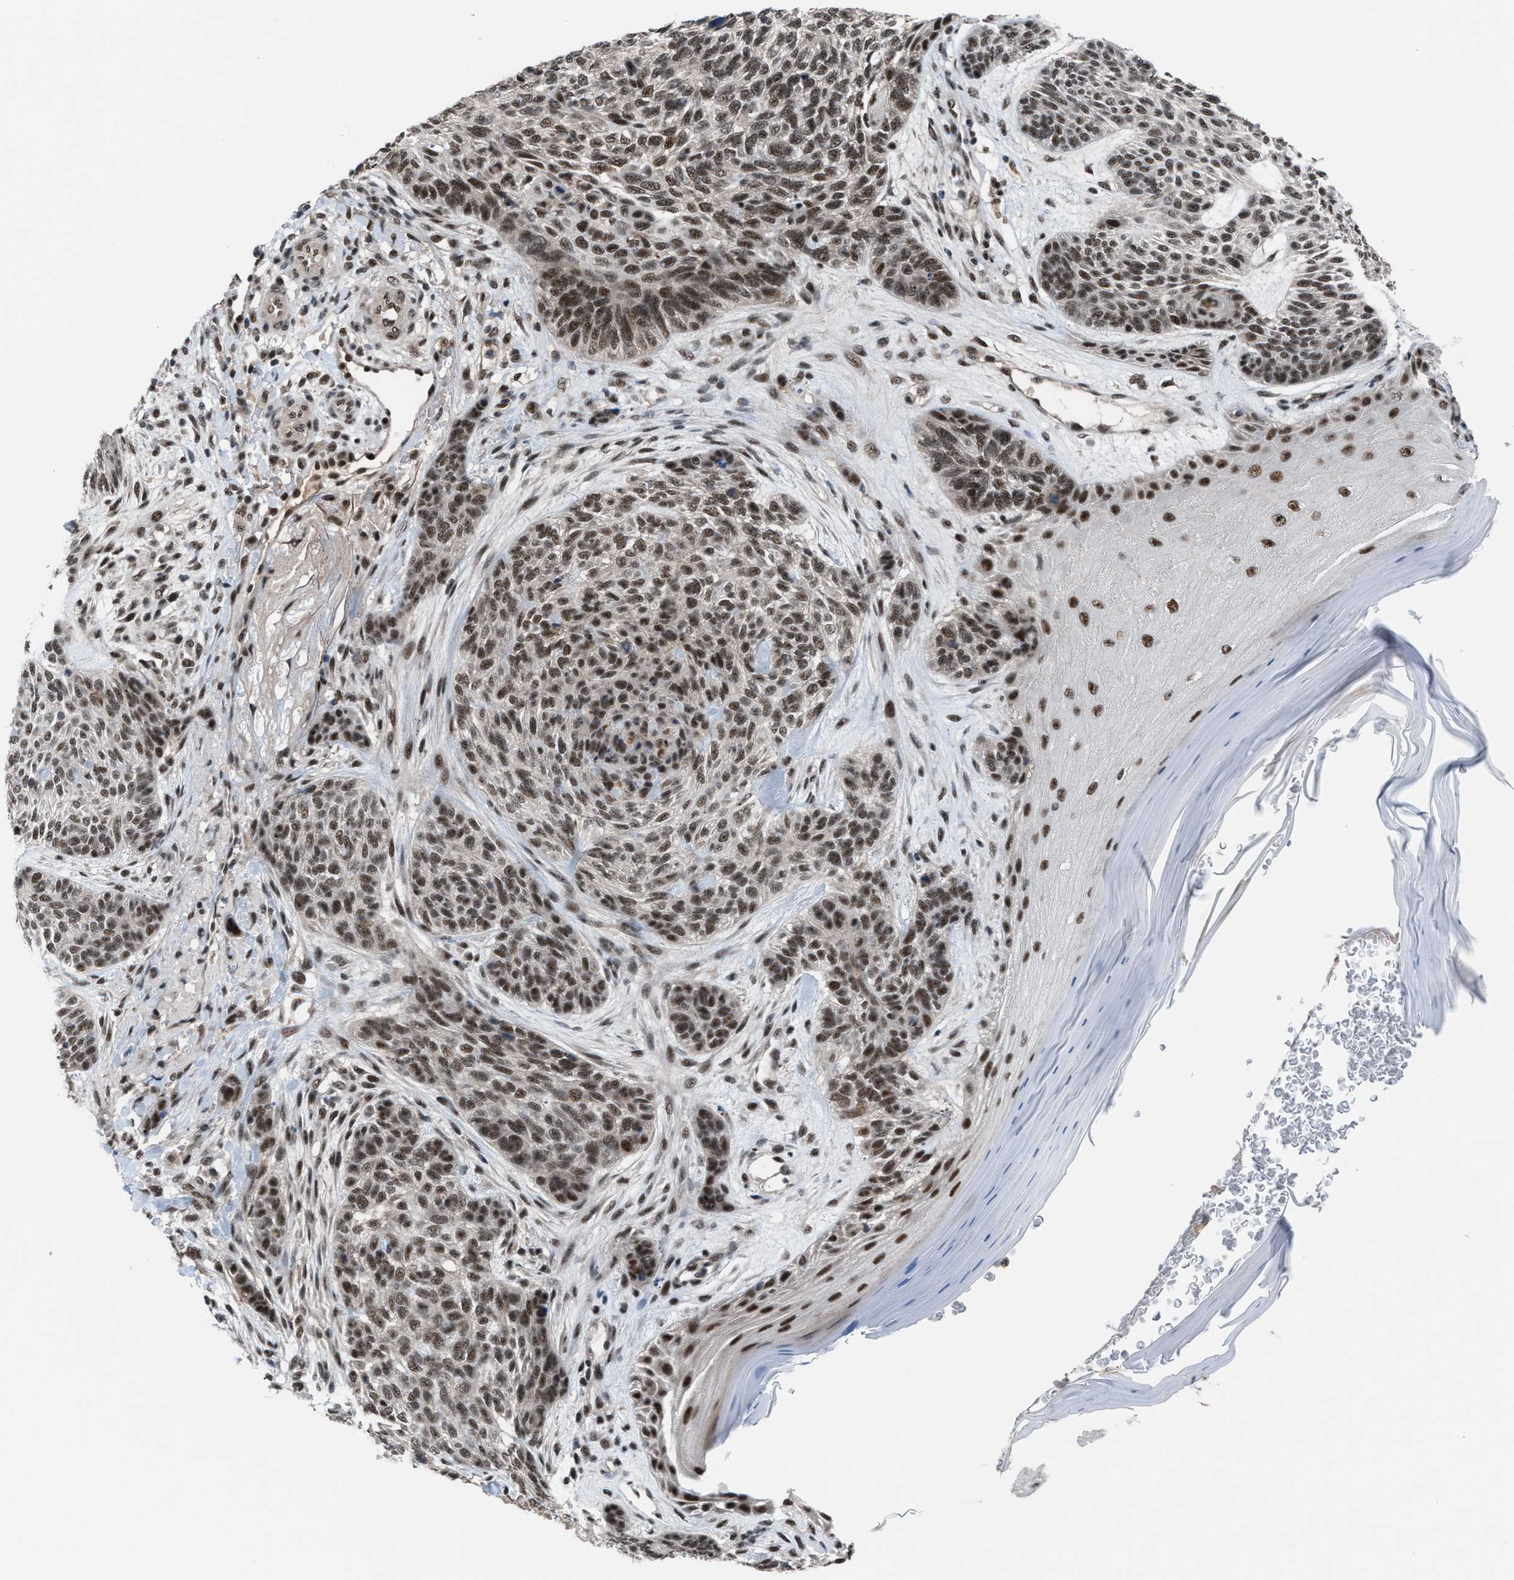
{"staining": {"intensity": "moderate", "quantity": ">75%", "location": "nuclear"}, "tissue": "skin cancer", "cell_type": "Tumor cells", "image_type": "cancer", "snomed": [{"axis": "morphology", "description": "Basal cell carcinoma"}, {"axis": "topography", "description": "Skin"}], "caption": "A medium amount of moderate nuclear staining is seen in about >75% of tumor cells in skin cancer tissue.", "gene": "PRPF4", "patient": {"sex": "male", "age": 55}}